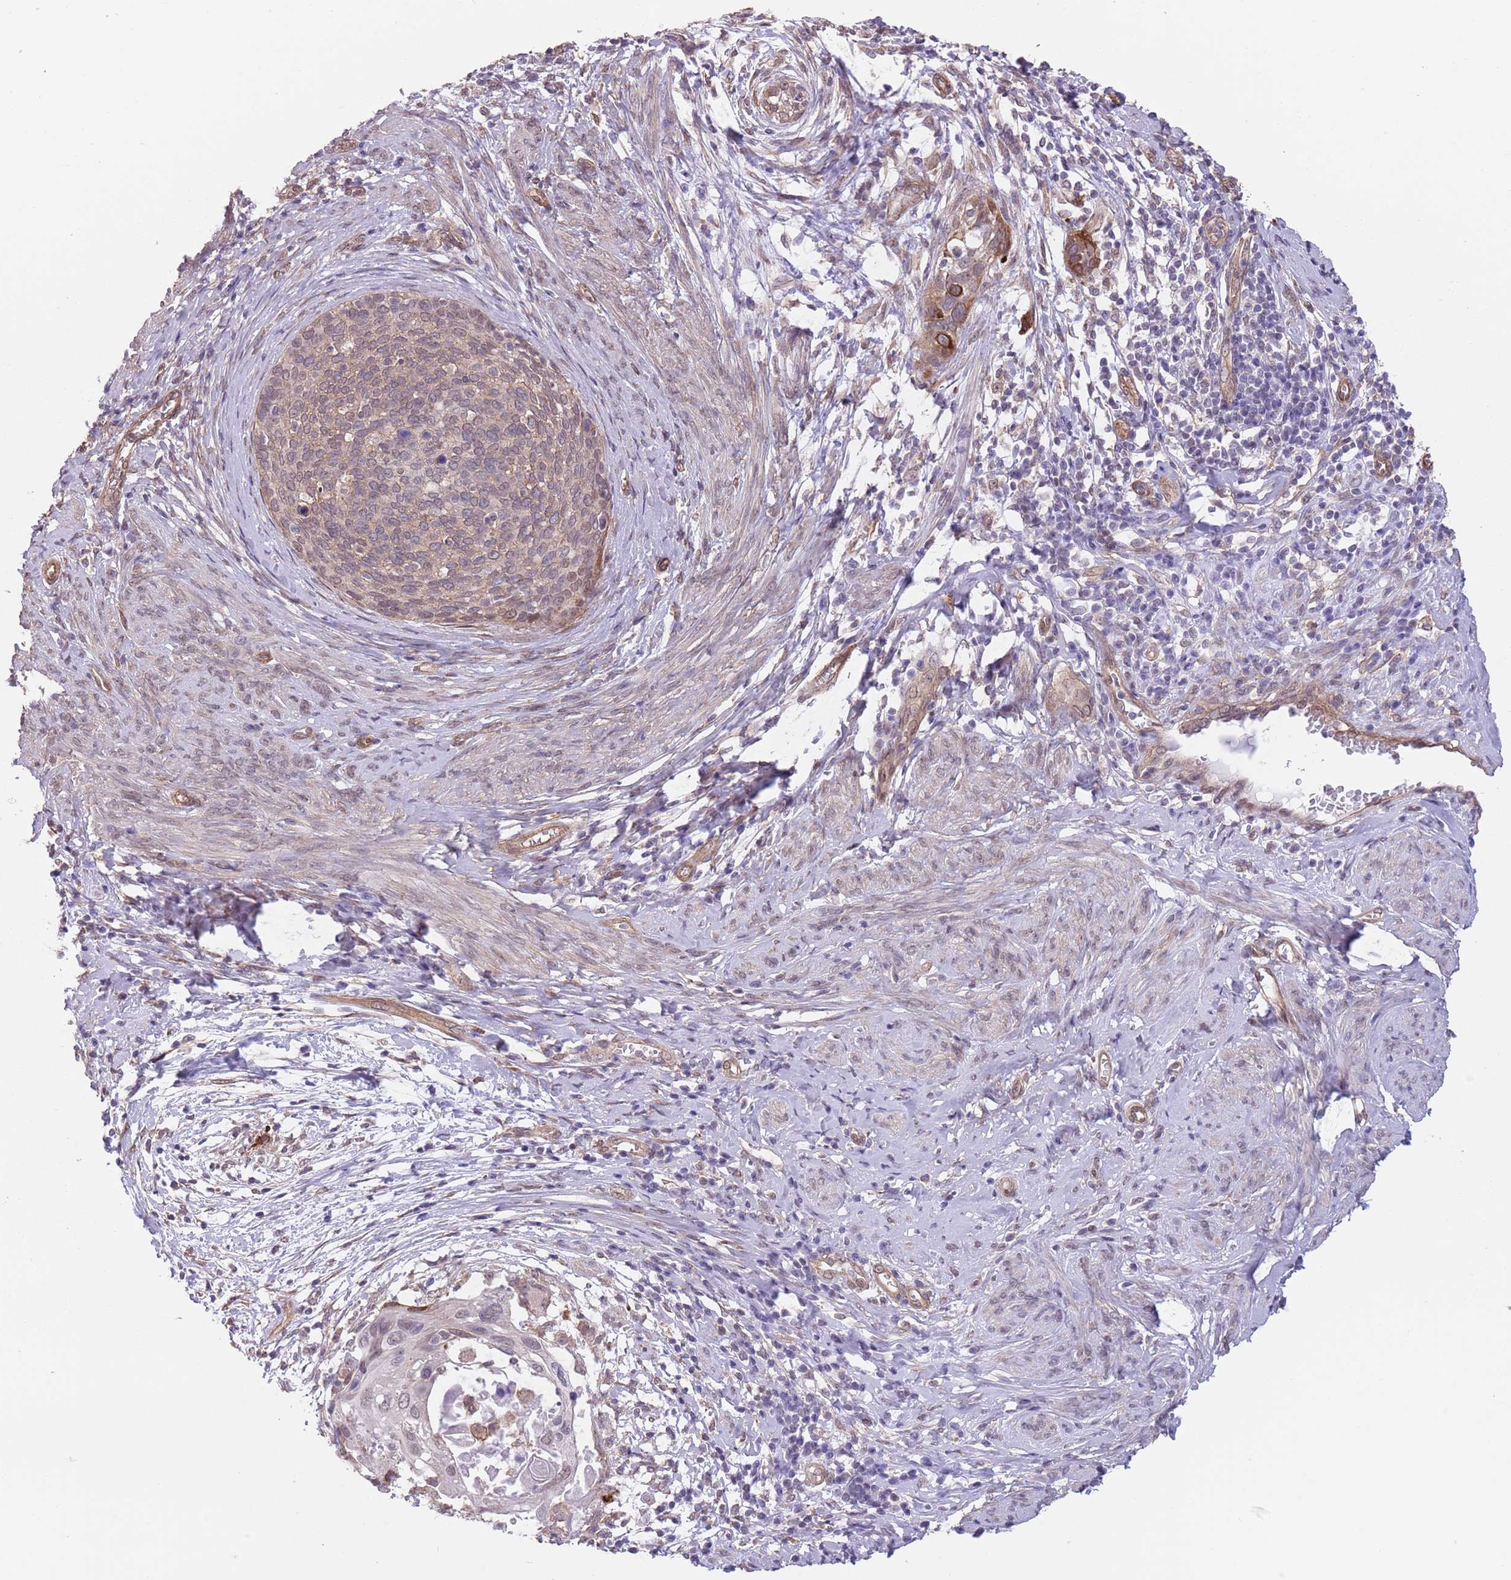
{"staining": {"intensity": "weak", "quantity": "25%-75%", "location": "cytoplasmic/membranous,nuclear"}, "tissue": "cervical cancer", "cell_type": "Tumor cells", "image_type": "cancer", "snomed": [{"axis": "morphology", "description": "Squamous cell carcinoma, NOS"}, {"axis": "topography", "description": "Cervix"}], "caption": "This is a micrograph of IHC staining of cervical cancer (squamous cell carcinoma), which shows weak staining in the cytoplasmic/membranous and nuclear of tumor cells.", "gene": "CREBZF", "patient": {"sex": "female", "age": 80}}